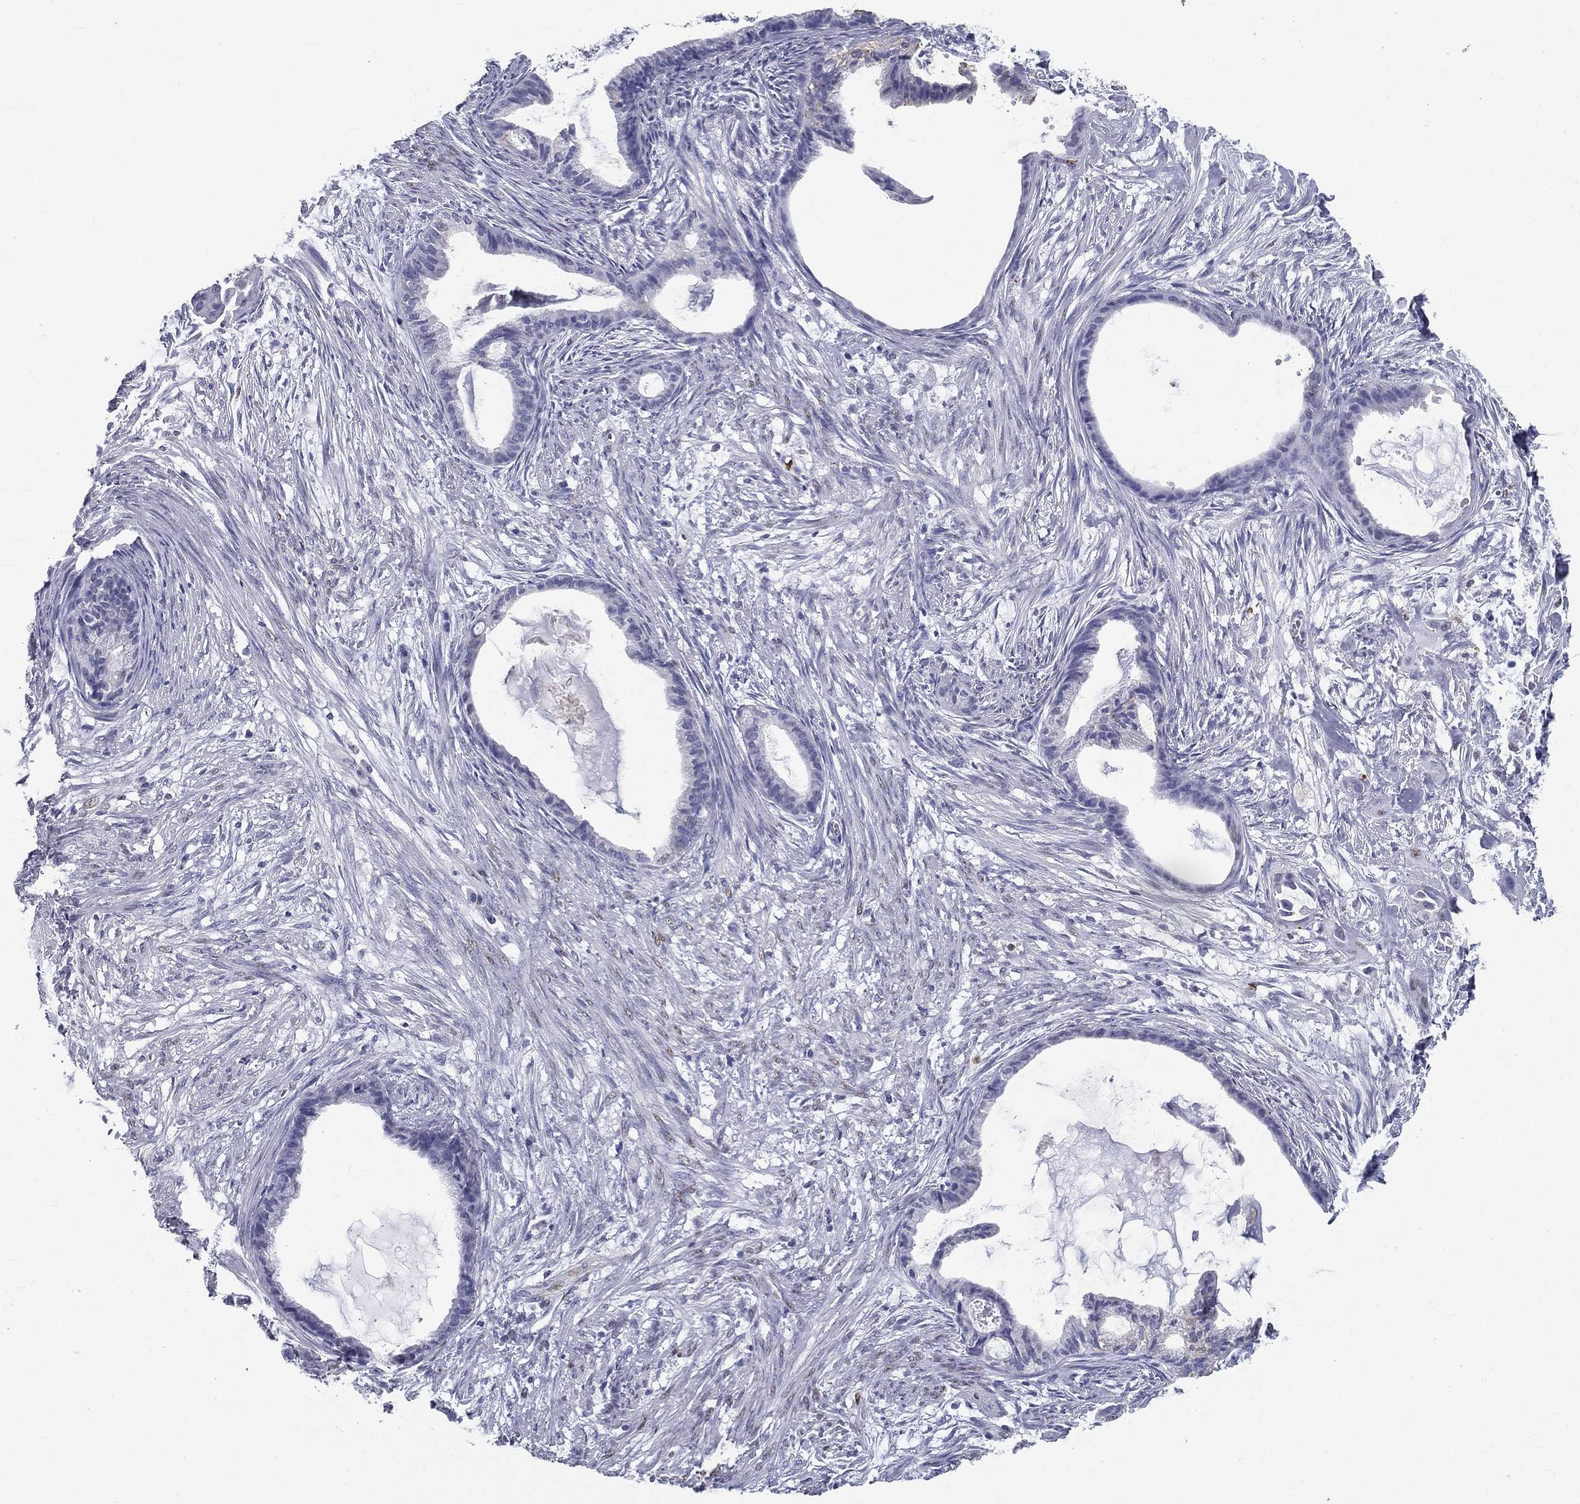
{"staining": {"intensity": "negative", "quantity": "none", "location": "none"}, "tissue": "endometrial cancer", "cell_type": "Tumor cells", "image_type": "cancer", "snomed": [{"axis": "morphology", "description": "Adenocarcinoma, NOS"}, {"axis": "topography", "description": "Endometrium"}], "caption": "Tumor cells are negative for brown protein staining in endometrial cancer (adenocarcinoma).", "gene": "IGSF8", "patient": {"sex": "female", "age": 86}}